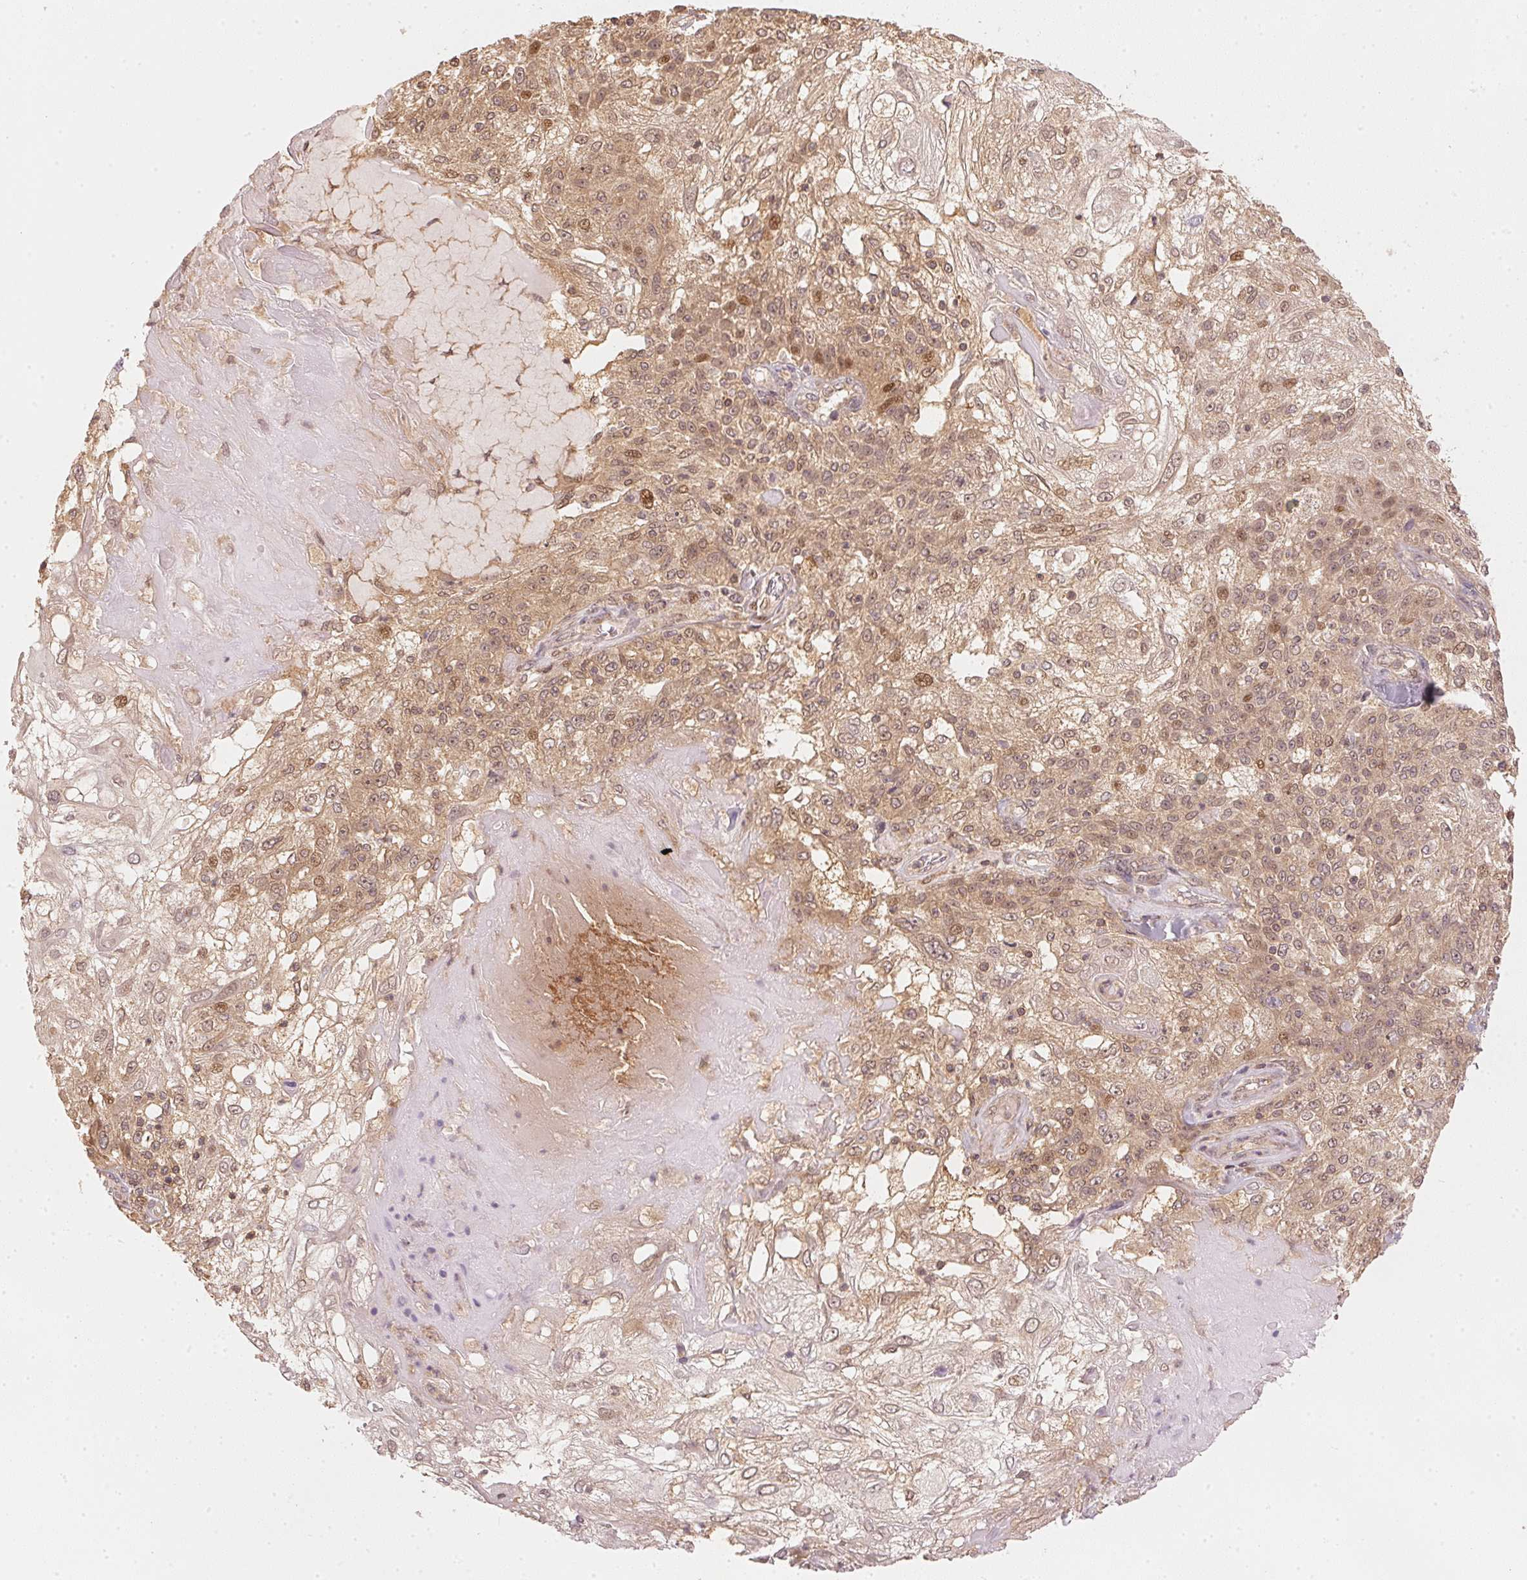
{"staining": {"intensity": "moderate", "quantity": ">75%", "location": "cytoplasmic/membranous,nuclear"}, "tissue": "skin cancer", "cell_type": "Tumor cells", "image_type": "cancer", "snomed": [{"axis": "morphology", "description": "Normal tissue, NOS"}, {"axis": "morphology", "description": "Squamous cell carcinoma, NOS"}, {"axis": "topography", "description": "Skin"}], "caption": "A brown stain labels moderate cytoplasmic/membranous and nuclear positivity of a protein in skin cancer (squamous cell carcinoma) tumor cells.", "gene": "UBE2L3", "patient": {"sex": "female", "age": 83}}